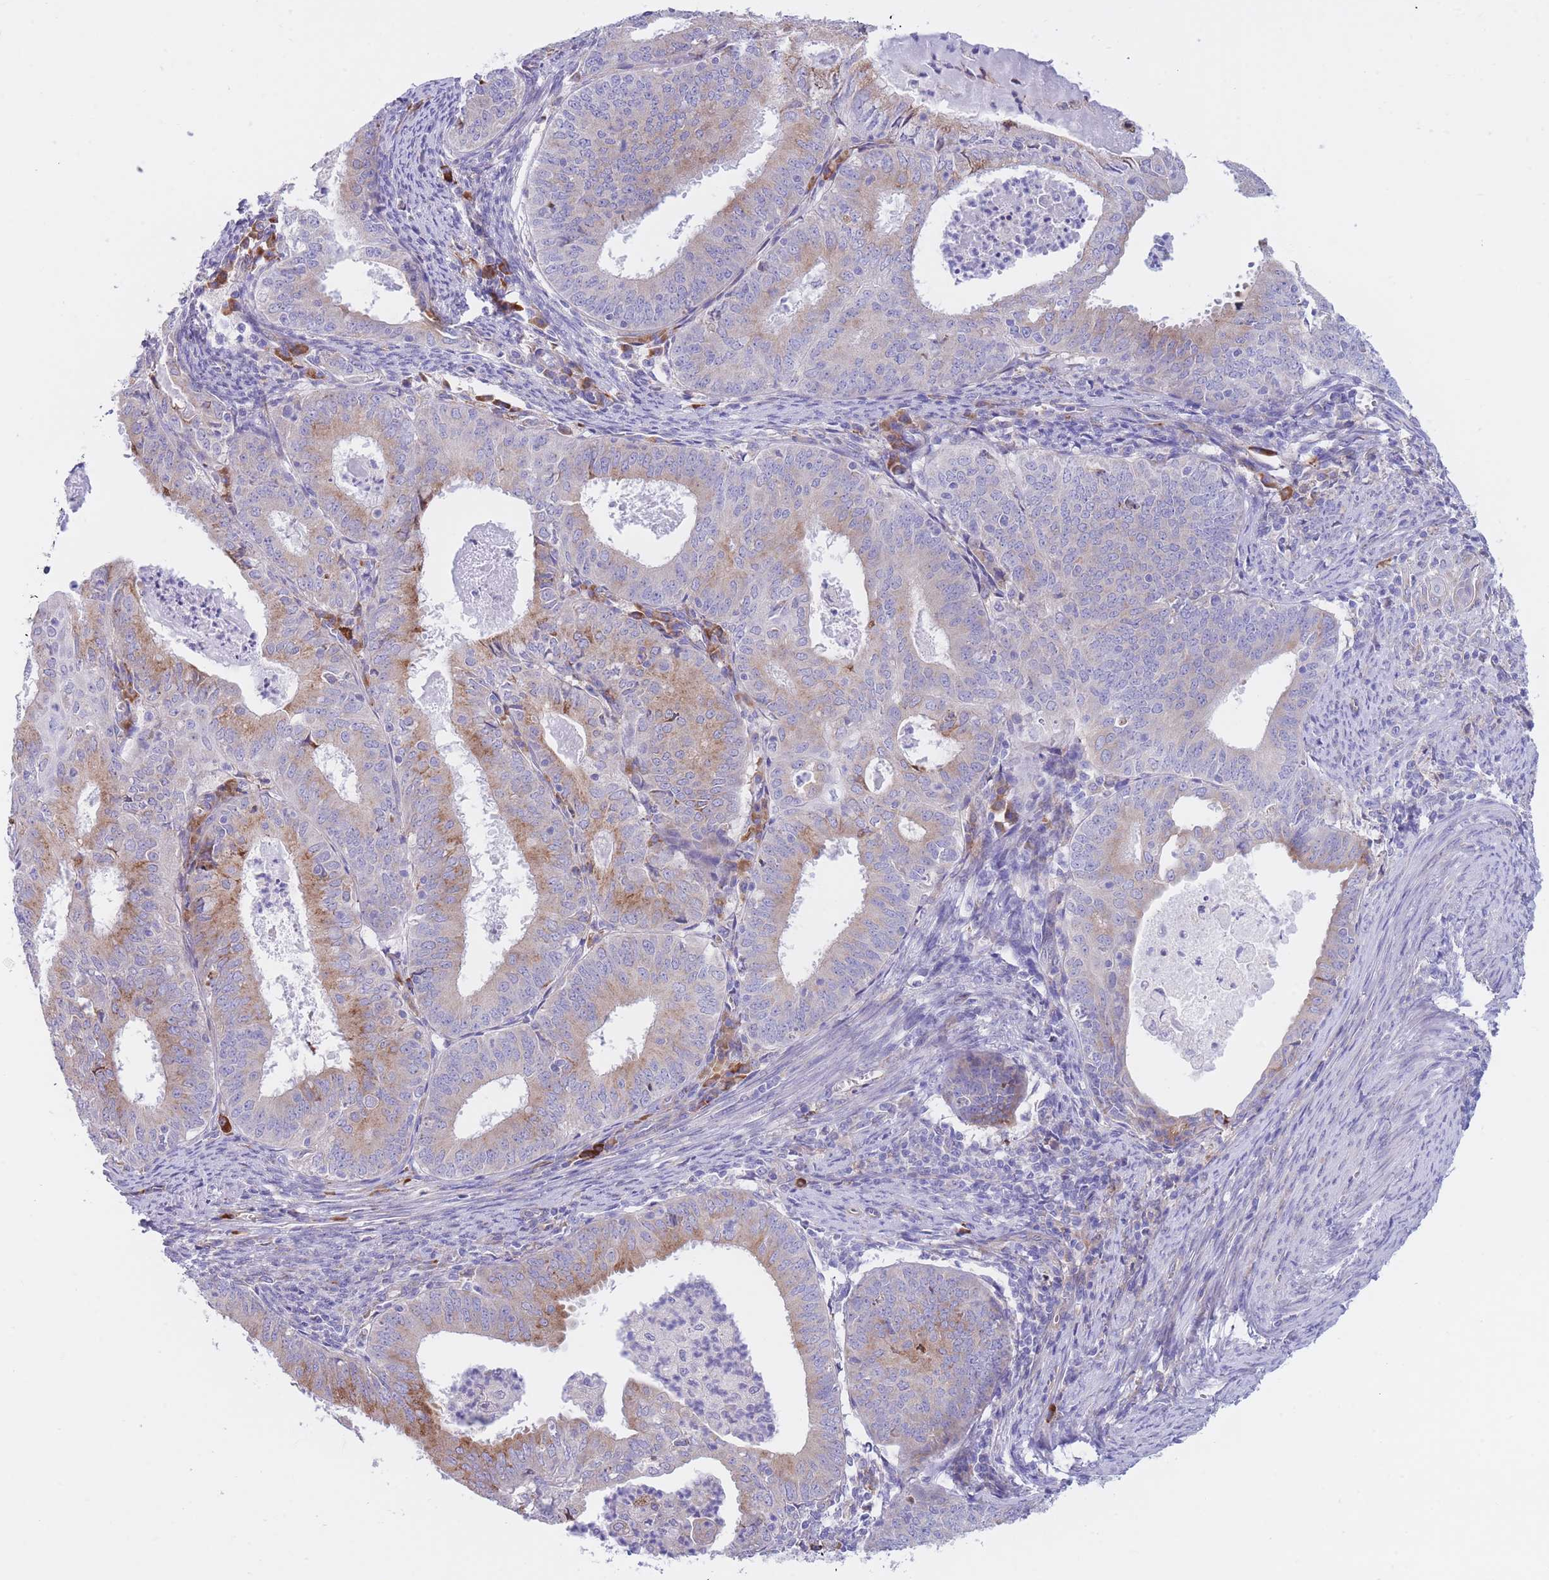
{"staining": {"intensity": "weak", "quantity": "25%-75%", "location": "cytoplasmic/membranous"}, "tissue": "endometrial cancer", "cell_type": "Tumor cells", "image_type": "cancer", "snomed": [{"axis": "morphology", "description": "Adenocarcinoma, NOS"}, {"axis": "topography", "description": "Endometrium"}], "caption": "Protein staining of endometrial cancer tissue exhibits weak cytoplasmic/membranous positivity in about 25%-75% of tumor cells. (Brightfield microscopy of DAB IHC at high magnification).", "gene": "DET1", "patient": {"sex": "female", "age": 57}}